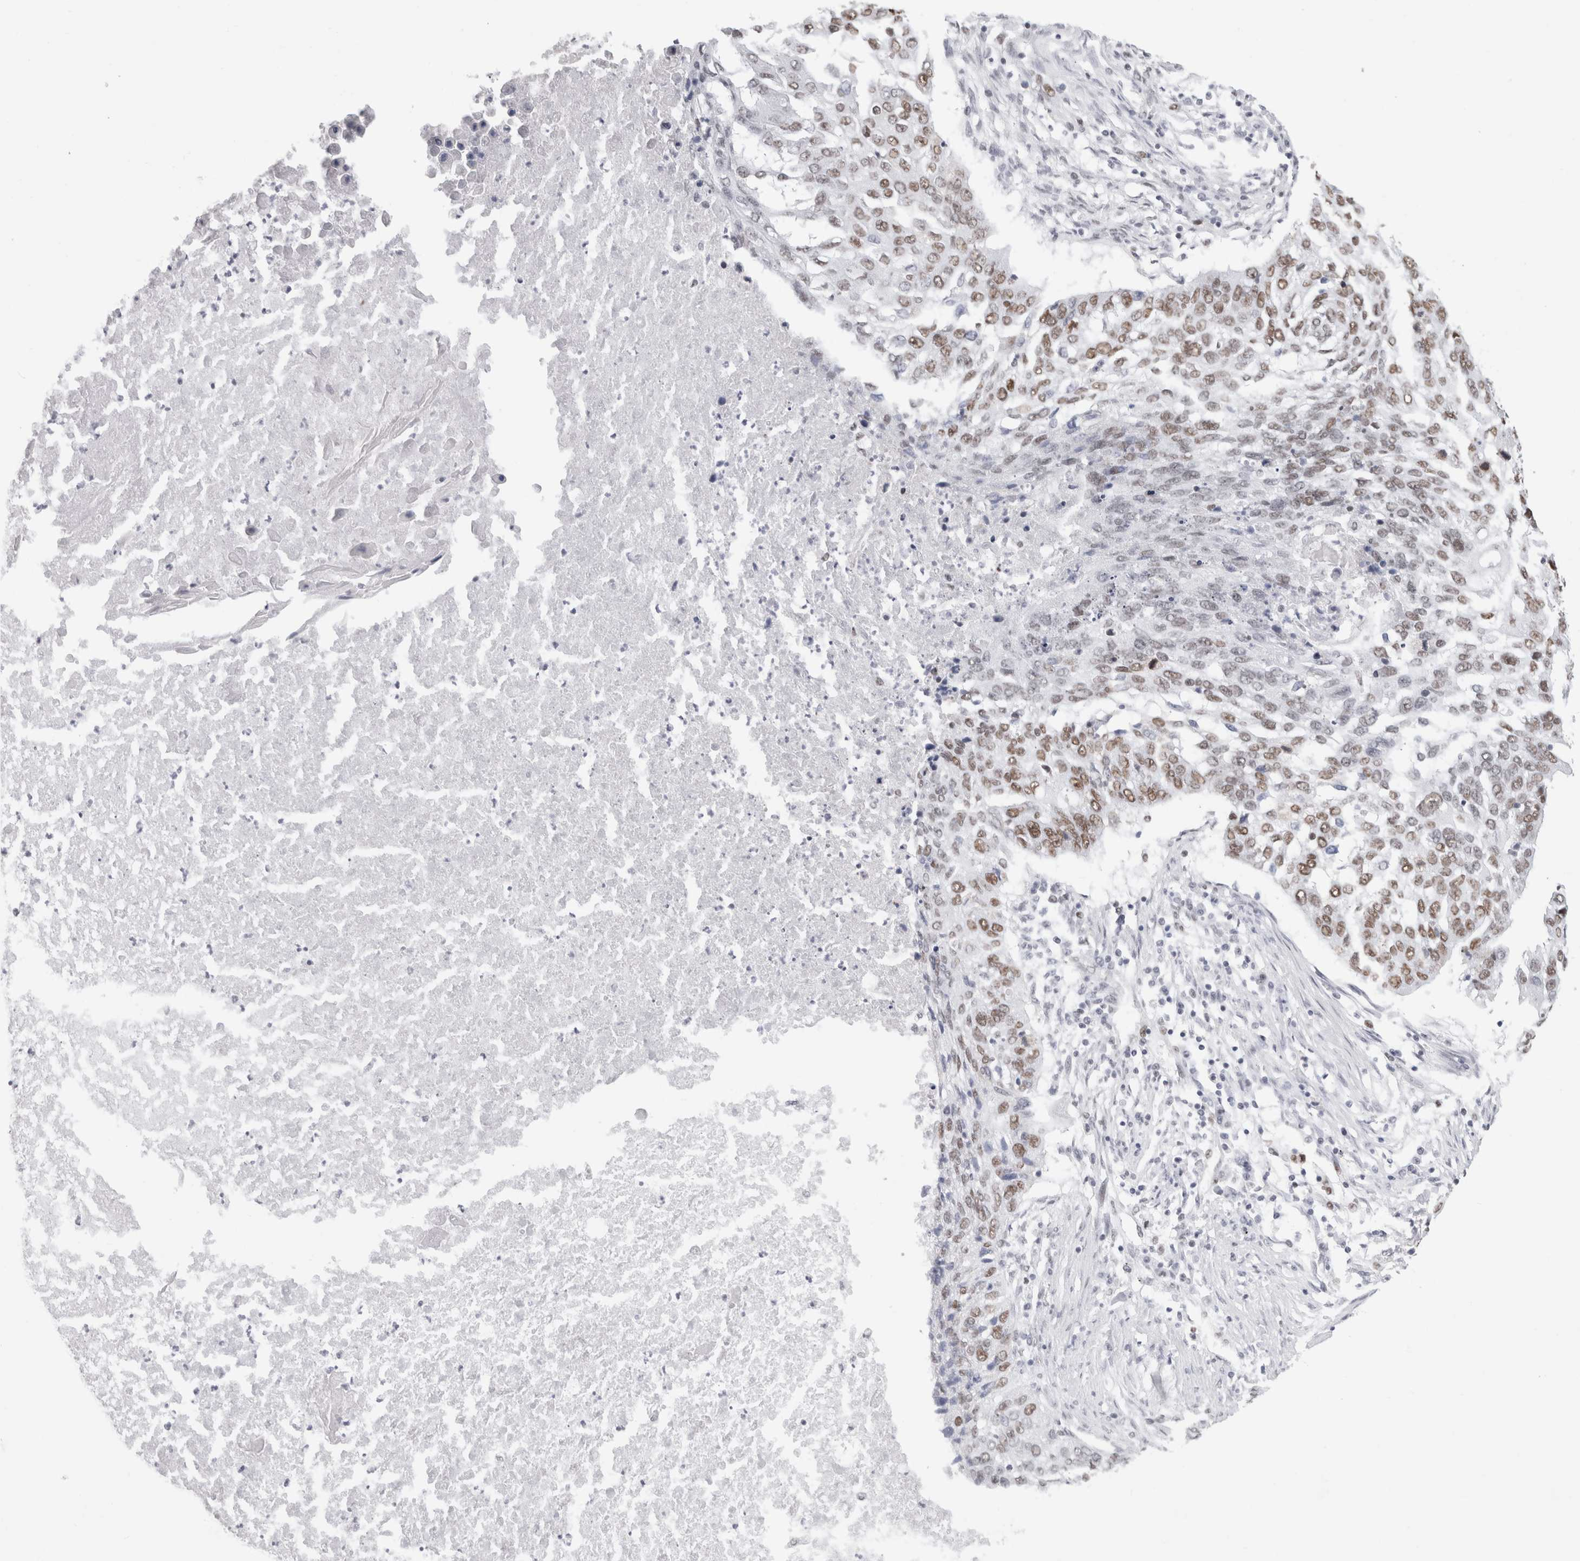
{"staining": {"intensity": "moderate", "quantity": ">75%", "location": "nuclear"}, "tissue": "lung cancer", "cell_type": "Tumor cells", "image_type": "cancer", "snomed": [{"axis": "morphology", "description": "Squamous cell carcinoma, NOS"}, {"axis": "topography", "description": "Lung"}], "caption": "High-power microscopy captured an immunohistochemistry (IHC) image of lung squamous cell carcinoma, revealing moderate nuclear staining in approximately >75% of tumor cells.", "gene": "SMARCC1", "patient": {"sex": "female", "age": 63}}